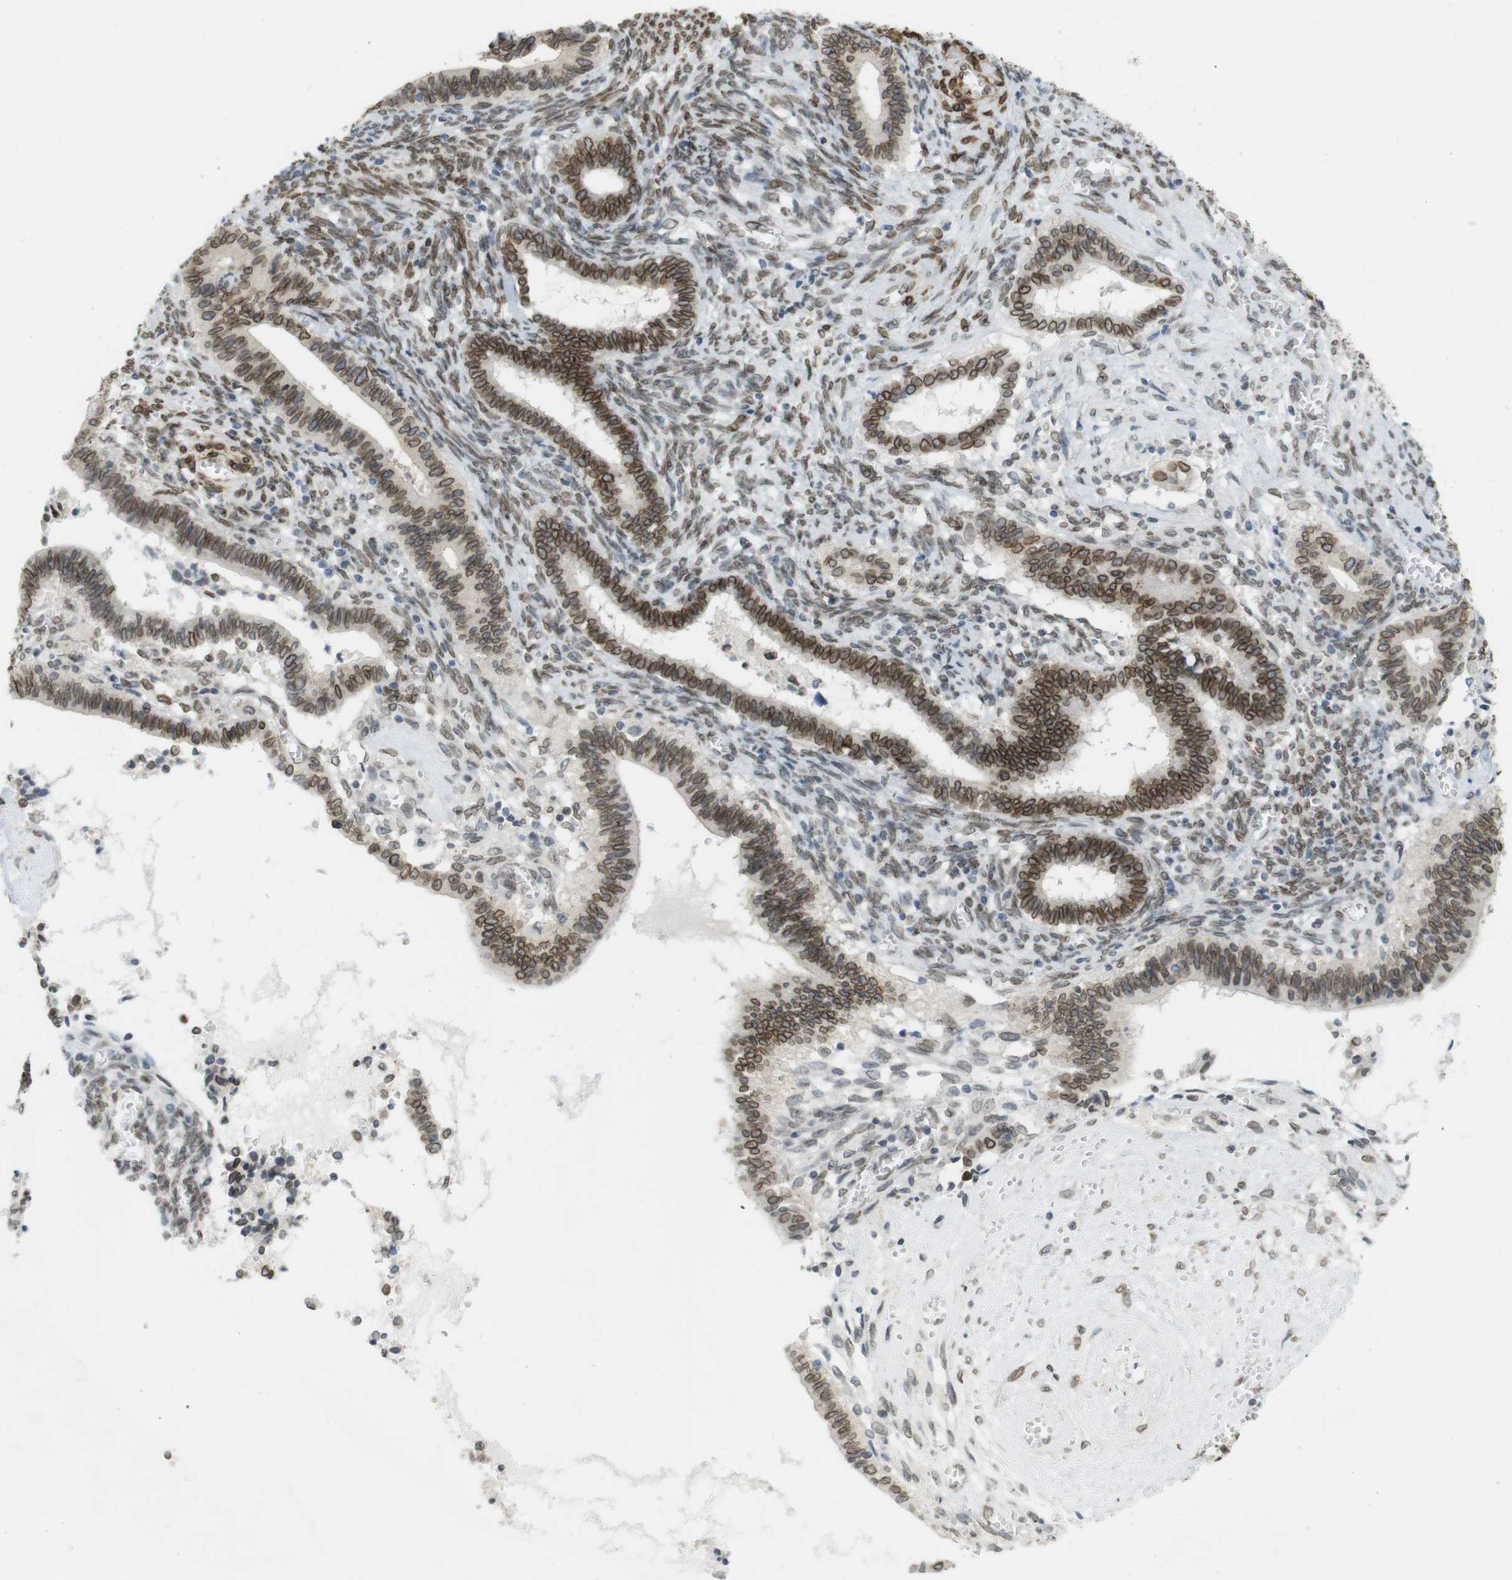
{"staining": {"intensity": "strong", "quantity": ">75%", "location": "cytoplasmic/membranous,nuclear"}, "tissue": "cervical cancer", "cell_type": "Tumor cells", "image_type": "cancer", "snomed": [{"axis": "morphology", "description": "Adenocarcinoma, NOS"}, {"axis": "topography", "description": "Cervix"}], "caption": "High-magnification brightfield microscopy of cervical cancer stained with DAB (3,3'-diaminobenzidine) (brown) and counterstained with hematoxylin (blue). tumor cells exhibit strong cytoplasmic/membranous and nuclear positivity is seen in approximately>75% of cells. (brown staining indicates protein expression, while blue staining denotes nuclei).", "gene": "ARL6IP6", "patient": {"sex": "female", "age": 44}}